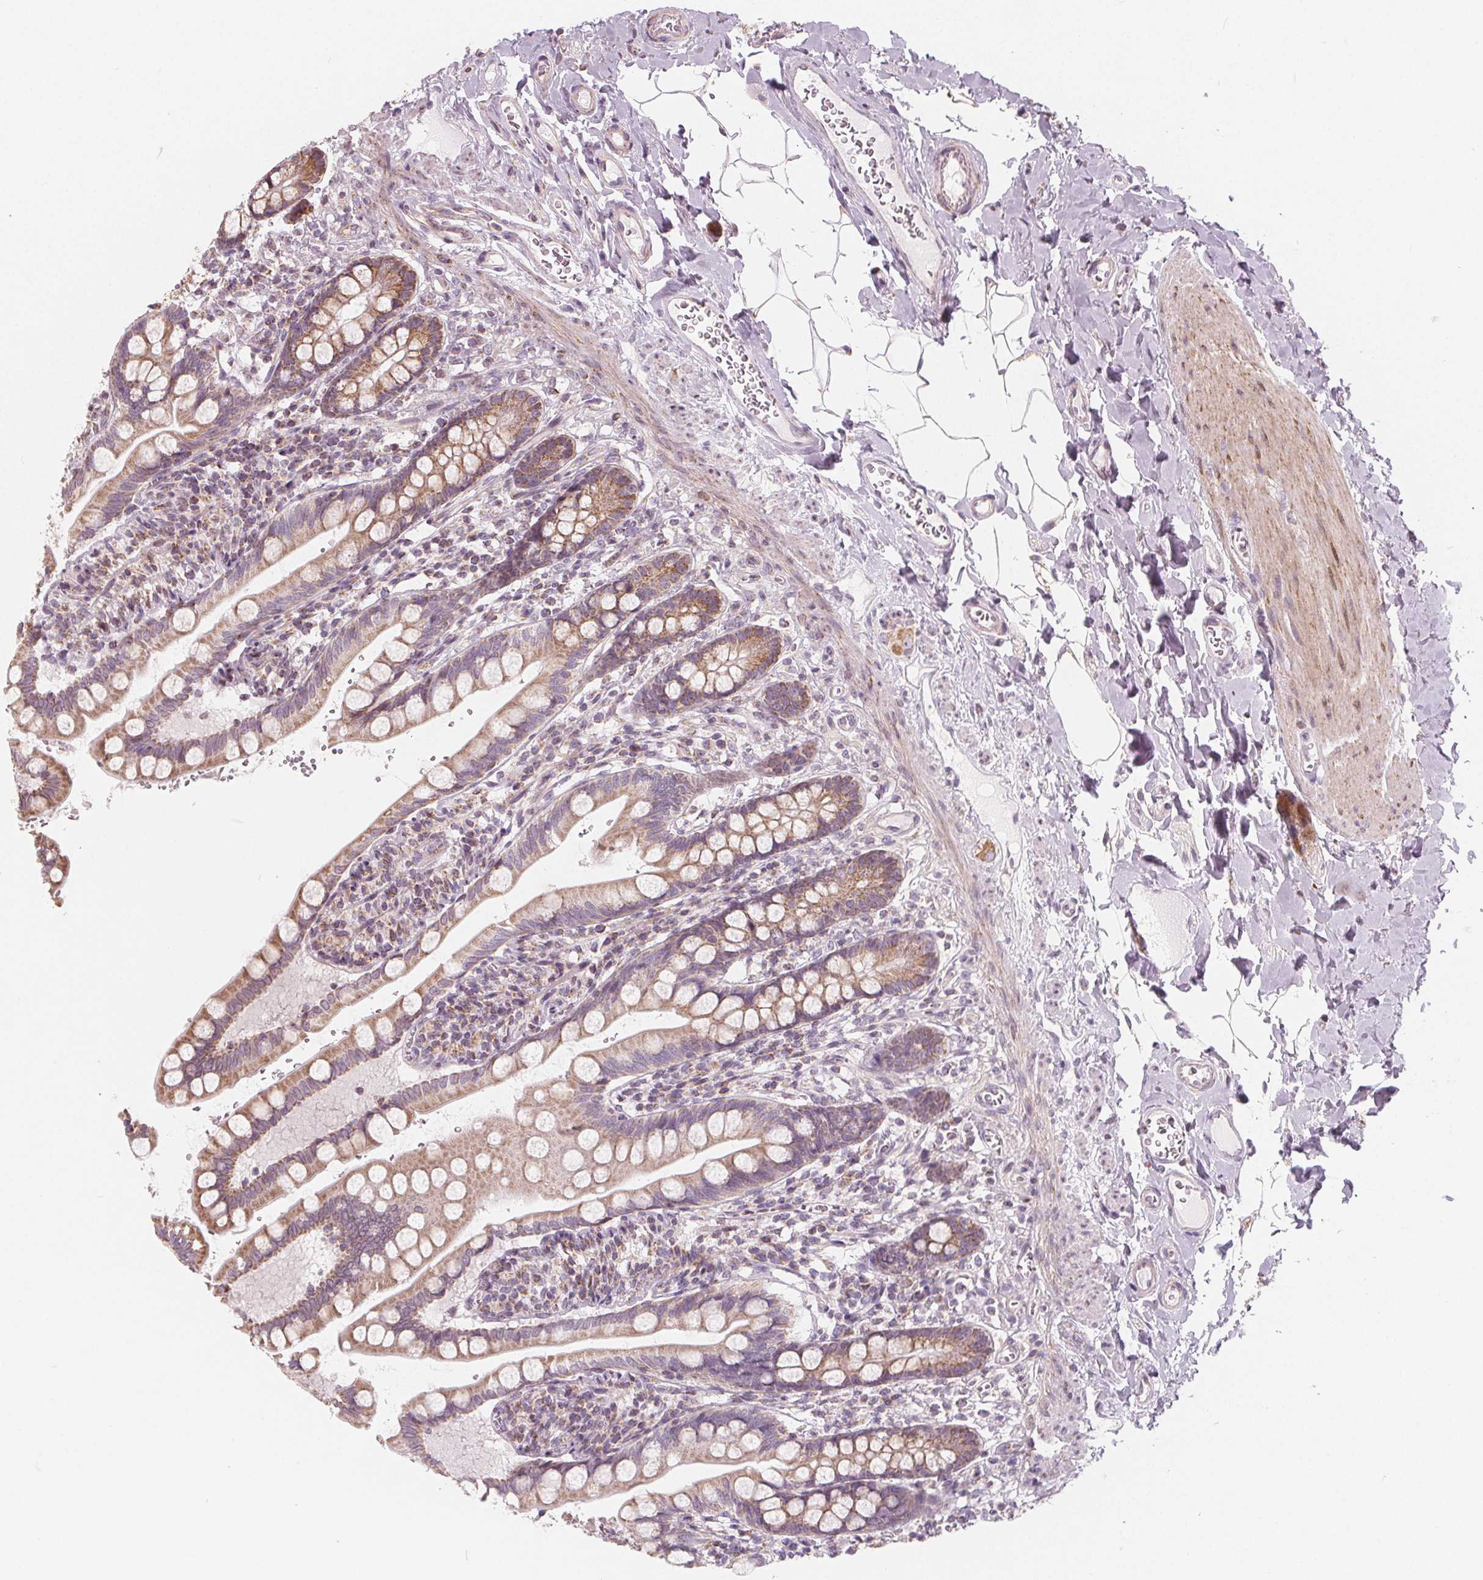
{"staining": {"intensity": "moderate", "quantity": ">75%", "location": "cytoplasmic/membranous"}, "tissue": "small intestine", "cell_type": "Glandular cells", "image_type": "normal", "snomed": [{"axis": "morphology", "description": "Normal tissue, NOS"}, {"axis": "topography", "description": "Small intestine"}], "caption": "Benign small intestine exhibits moderate cytoplasmic/membranous positivity in approximately >75% of glandular cells, visualized by immunohistochemistry.", "gene": "NUP210L", "patient": {"sex": "female", "age": 56}}